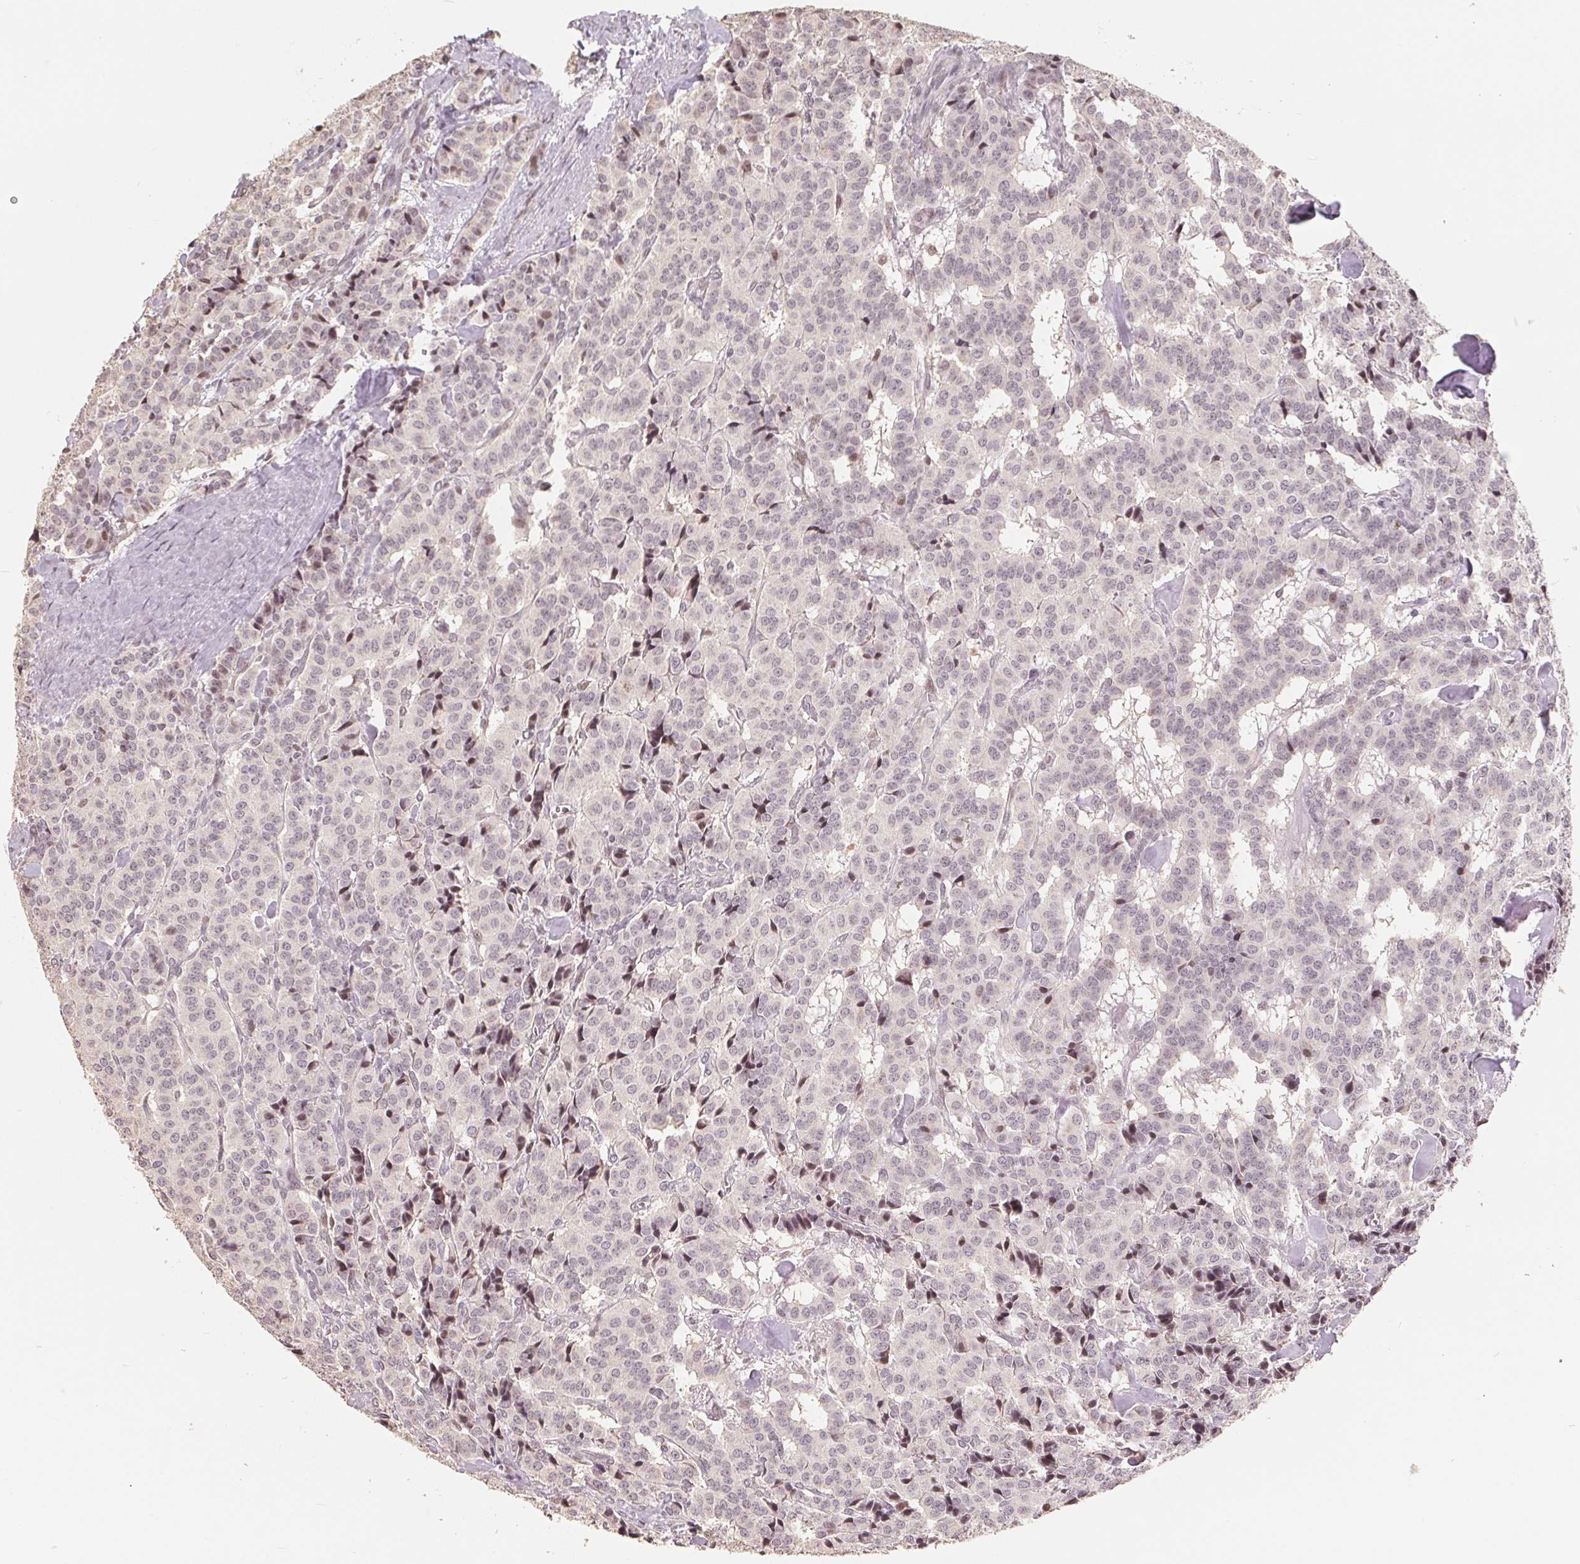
{"staining": {"intensity": "weak", "quantity": "<25%", "location": "nuclear"}, "tissue": "carcinoid", "cell_type": "Tumor cells", "image_type": "cancer", "snomed": [{"axis": "morphology", "description": "Normal tissue, NOS"}, {"axis": "morphology", "description": "Carcinoid, malignant, NOS"}, {"axis": "topography", "description": "Lung"}], "caption": "A micrograph of carcinoid stained for a protein exhibits no brown staining in tumor cells.", "gene": "CCDC138", "patient": {"sex": "female", "age": 46}}